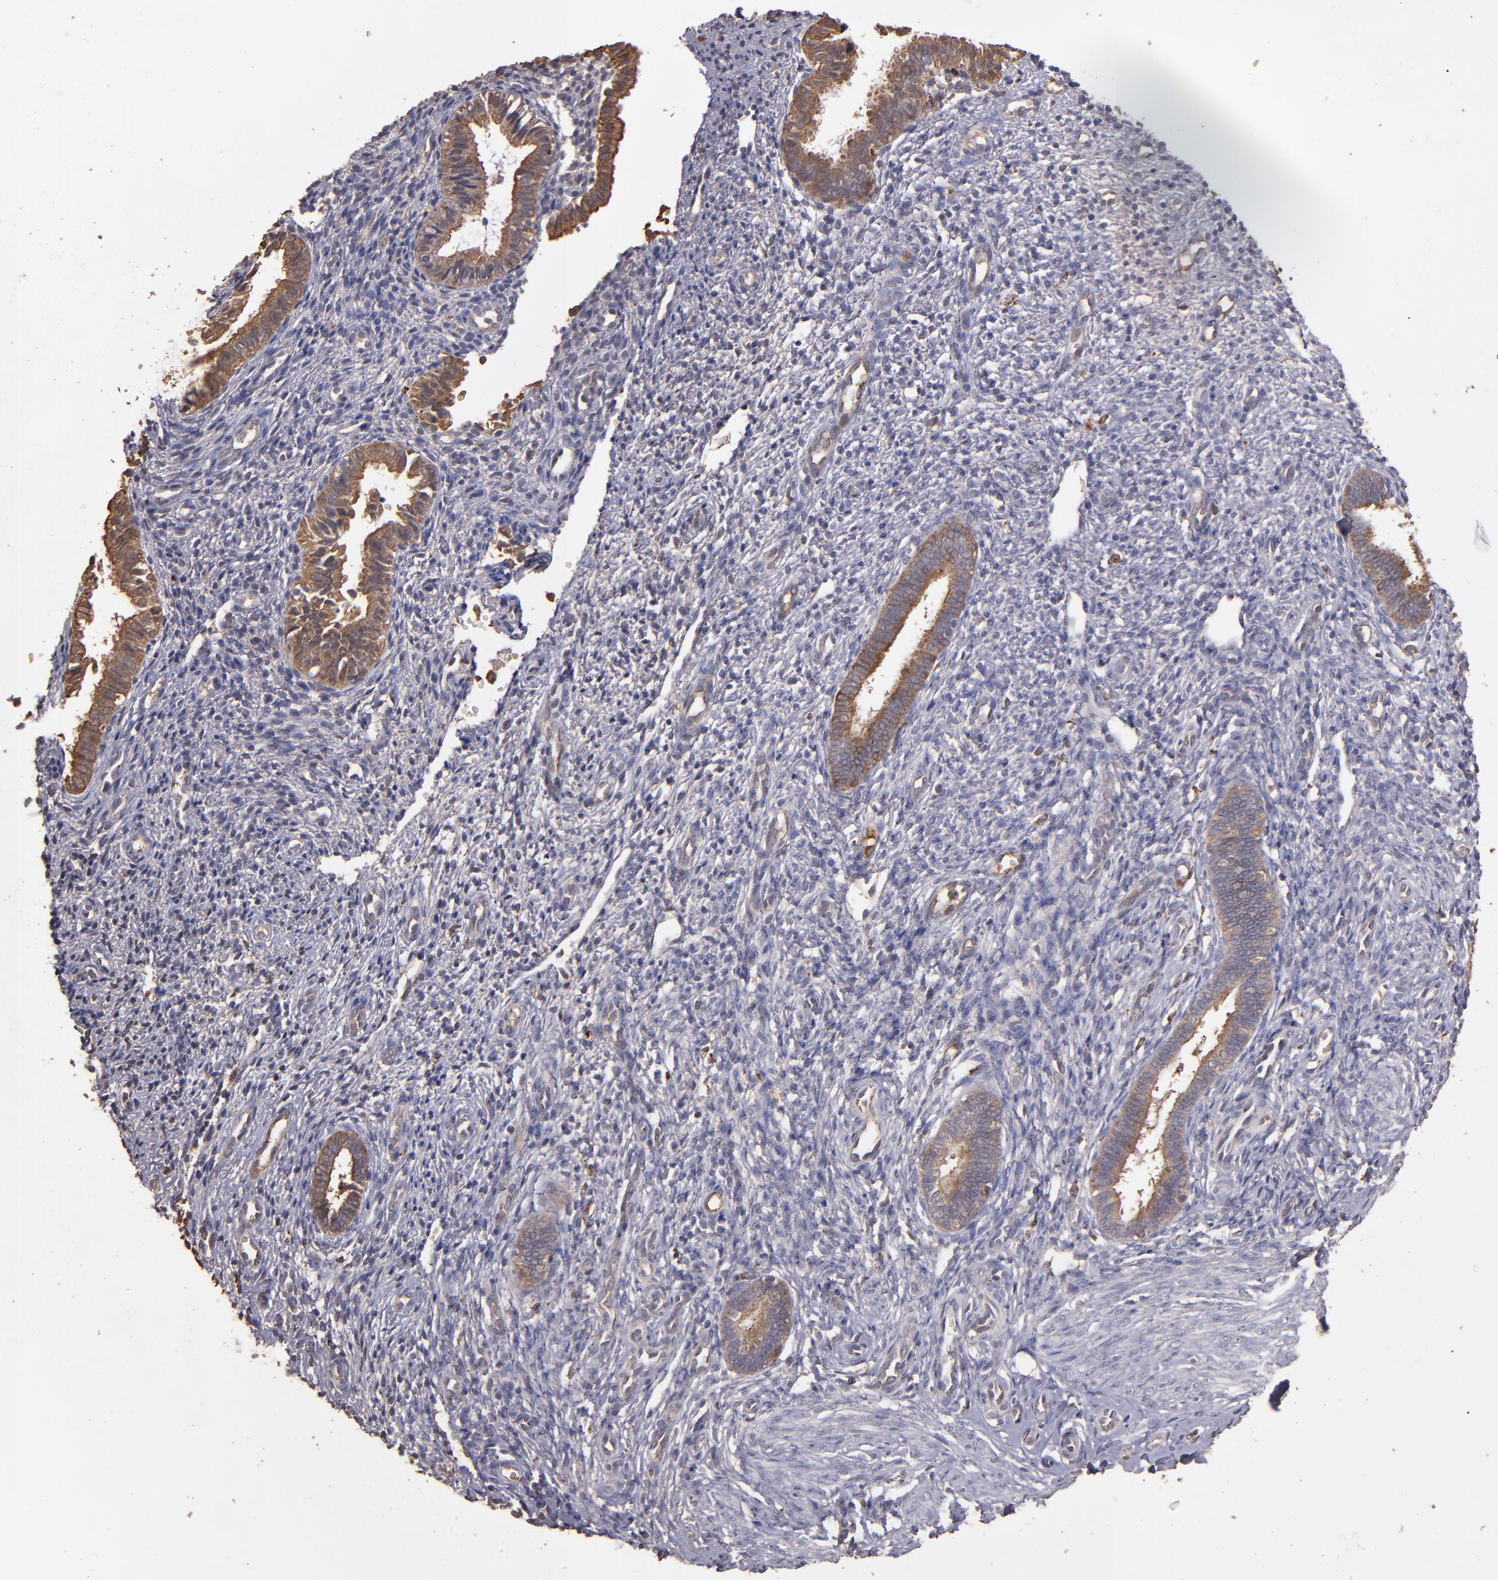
{"staining": {"intensity": "weak", "quantity": "<25%", "location": "cytoplasmic/membranous"}, "tissue": "endometrium", "cell_type": "Cells in endometrial stroma", "image_type": "normal", "snomed": [{"axis": "morphology", "description": "Normal tissue, NOS"}, {"axis": "topography", "description": "Endometrium"}], "caption": "A micrograph of human endometrium is negative for staining in cells in endometrial stroma. (DAB (3,3'-diaminobenzidine) immunohistochemistry visualized using brightfield microscopy, high magnification).", "gene": "SRRD", "patient": {"sex": "female", "age": 27}}